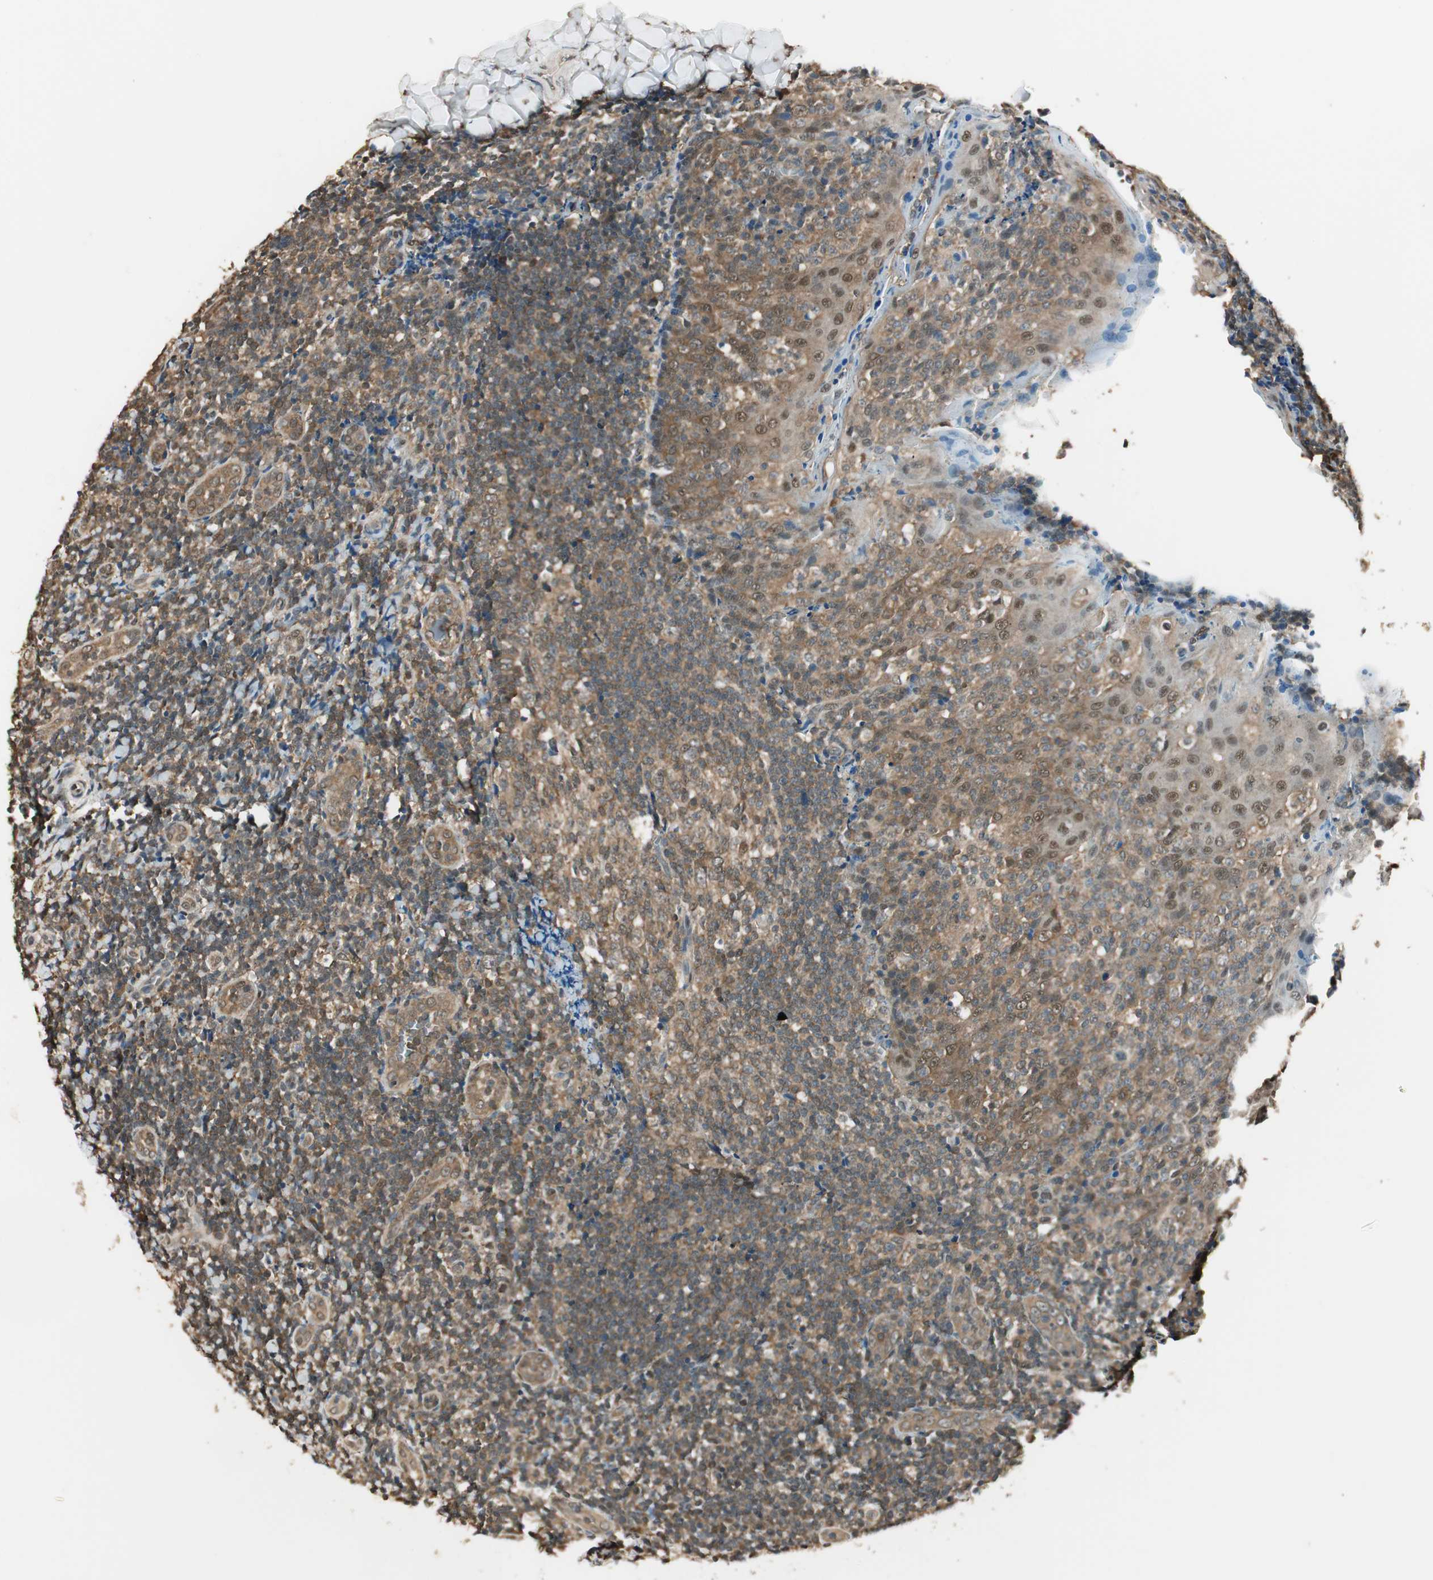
{"staining": {"intensity": "moderate", "quantity": ">75%", "location": "cytoplasmic/membranous"}, "tissue": "tonsil", "cell_type": "Germinal center cells", "image_type": "normal", "snomed": [{"axis": "morphology", "description": "Normal tissue, NOS"}, {"axis": "topography", "description": "Tonsil"}], "caption": "This histopathology image exhibits immunohistochemistry (IHC) staining of unremarkable tonsil, with medium moderate cytoplasmic/membranous expression in approximately >75% of germinal center cells.", "gene": "USP5", "patient": {"sex": "male", "age": 31}}